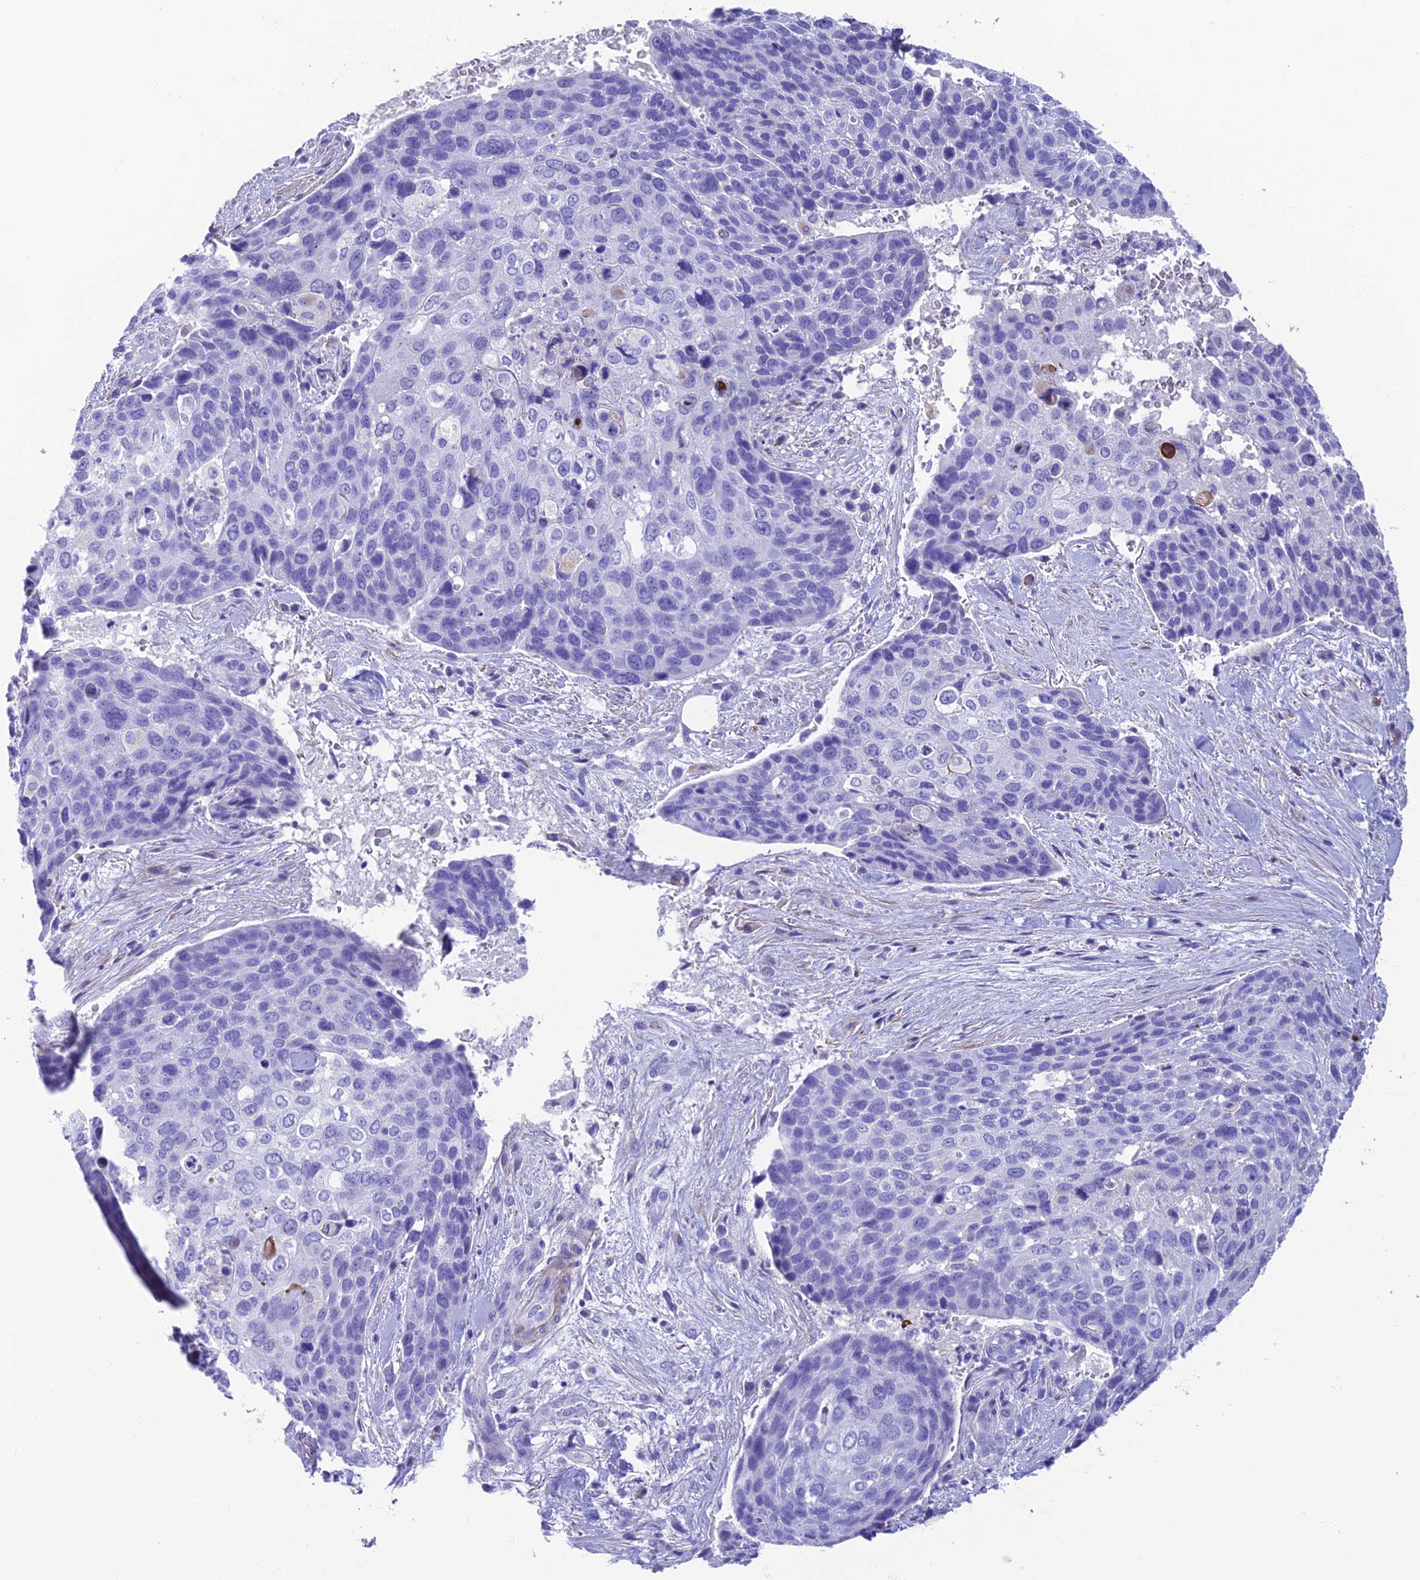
{"staining": {"intensity": "negative", "quantity": "none", "location": "none"}, "tissue": "skin cancer", "cell_type": "Tumor cells", "image_type": "cancer", "snomed": [{"axis": "morphology", "description": "Basal cell carcinoma"}, {"axis": "topography", "description": "Skin"}], "caption": "IHC micrograph of human basal cell carcinoma (skin) stained for a protein (brown), which shows no staining in tumor cells. (DAB immunohistochemistry (IHC) visualized using brightfield microscopy, high magnification).", "gene": "GNG11", "patient": {"sex": "female", "age": 74}}